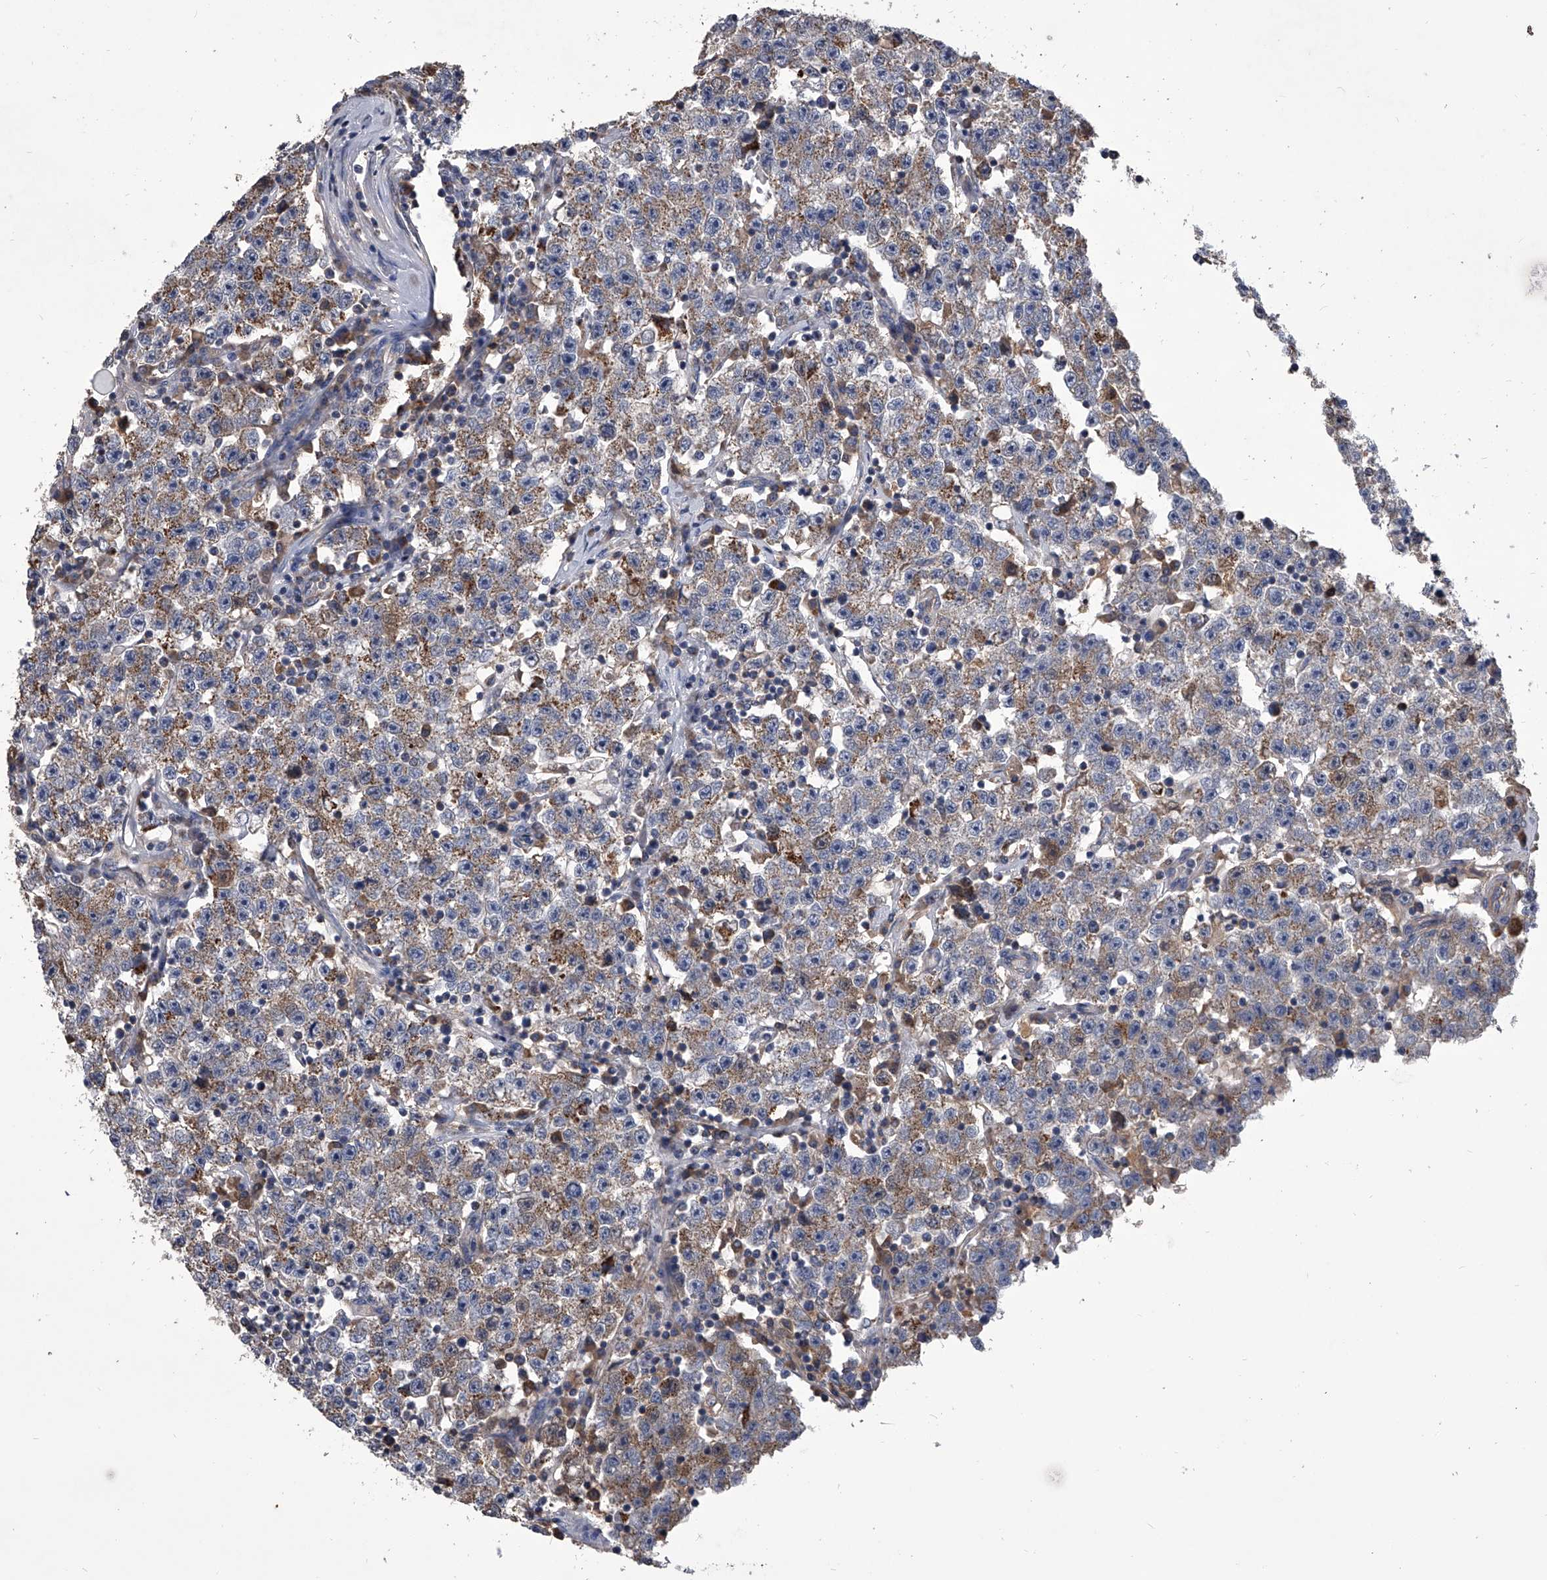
{"staining": {"intensity": "weak", "quantity": "25%-75%", "location": "cytoplasmic/membranous"}, "tissue": "testis cancer", "cell_type": "Tumor cells", "image_type": "cancer", "snomed": [{"axis": "morphology", "description": "Seminoma, NOS"}, {"axis": "topography", "description": "Testis"}], "caption": "IHC staining of testis cancer, which exhibits low levels of weak cytoplasmic/membranous expression in approximately 25%-75% of tumor cells indicating weak cytoplasmic/membranous protein positivity. The staining was performed using DAB (3,3'-diaminobenzidine) (brown) for protein detection and nuclei were counterstained in hematoxylin (blue).", "gene": "NRP1", "patient": {"sex": "male", "age": 22}}